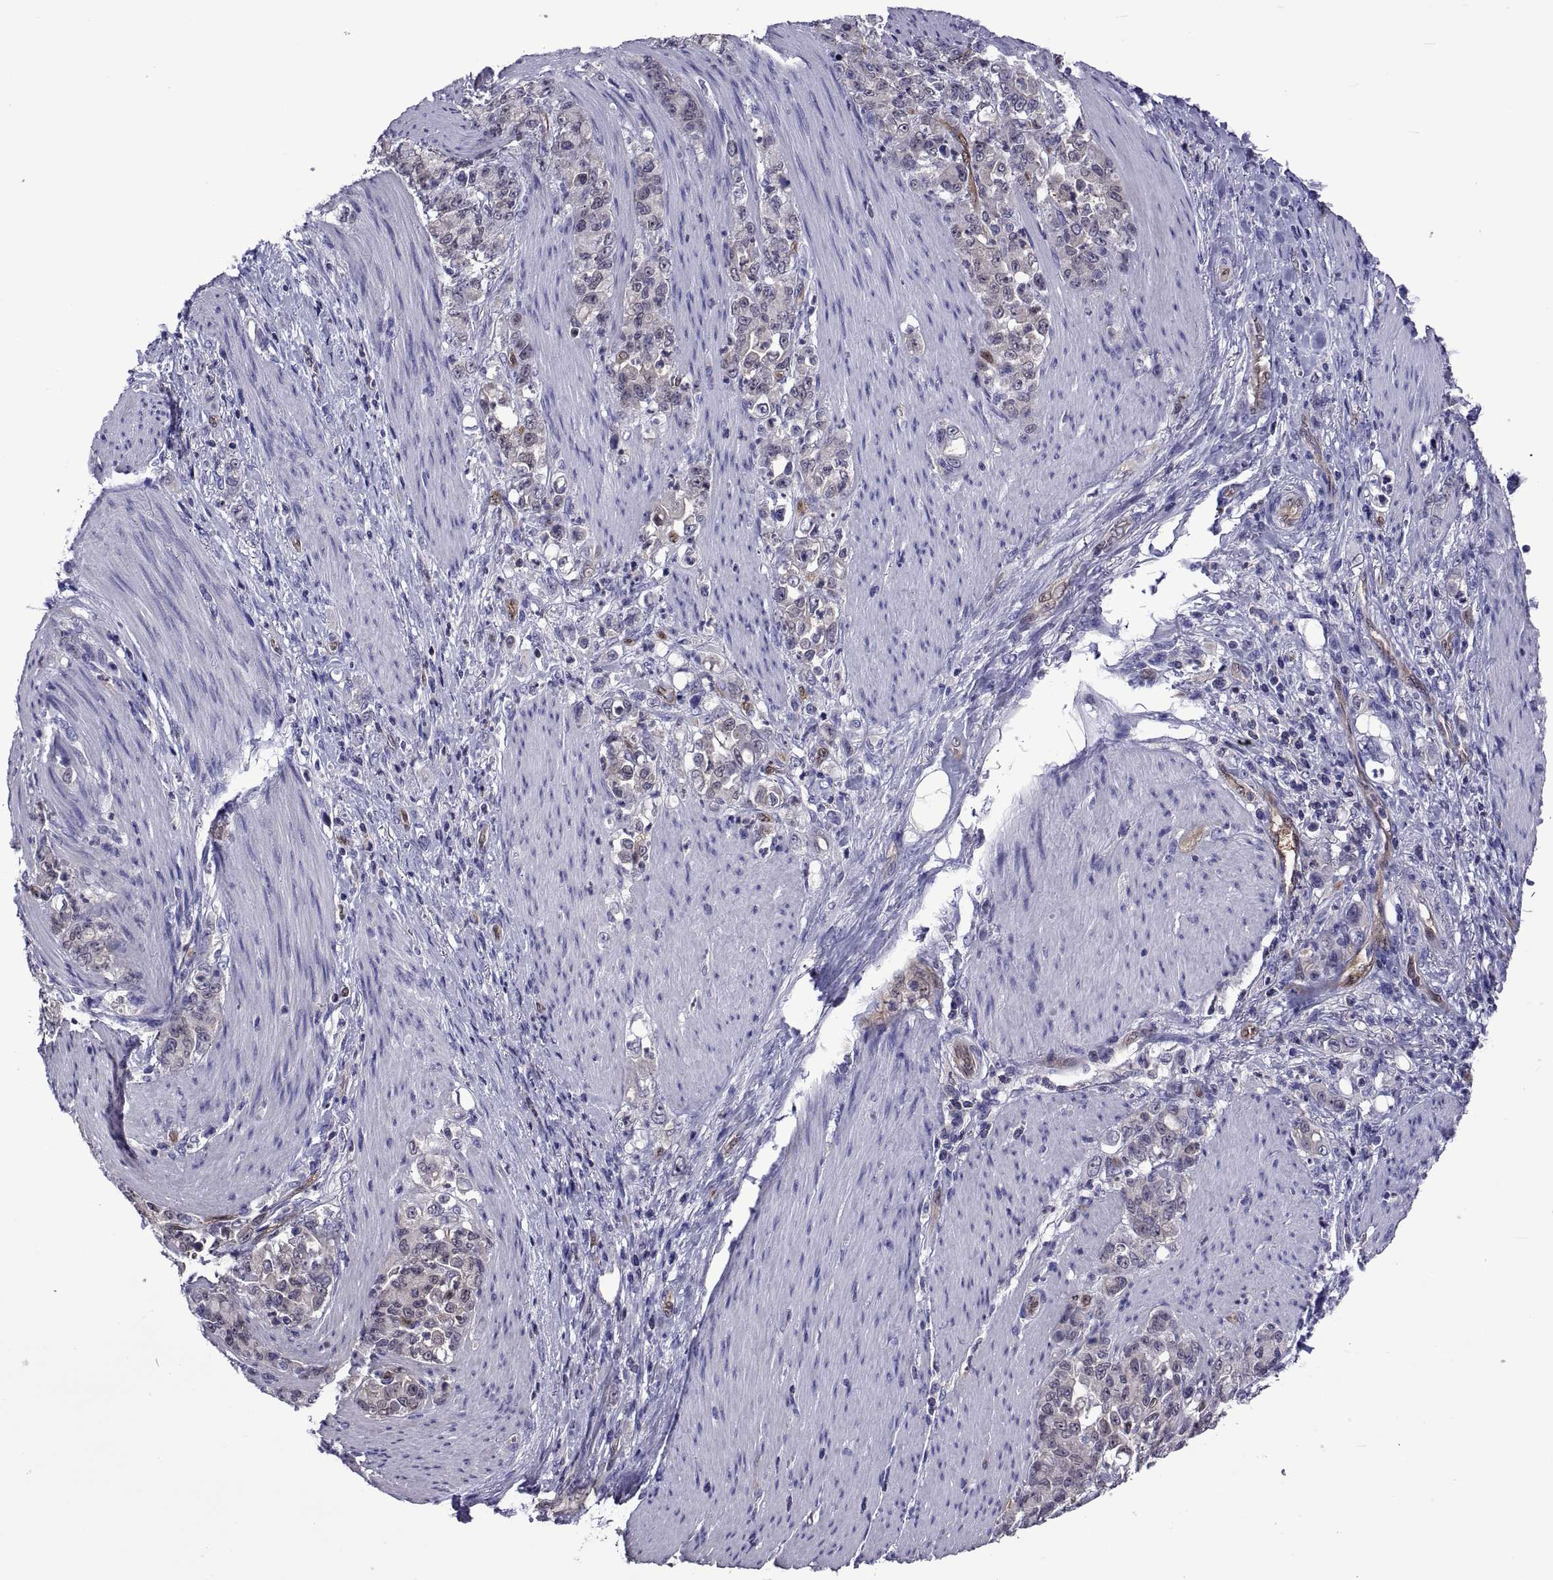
{"staining": {"intensity": "negative", "quantity": "none", "location": "none"}, "tissue": "stomach cancer", "cell_type": "Tumor cells", "image_type": "cancer", "snomed": [{"axis": "morphology", "description": "Adenocarcinoma, NOS"}, {"axis": "topography", "description": "Stomach"}], "caption": "Tumor cells are negative for protein expression in human stomach cancer (adenocarcinoma). The staining was performed using DAB to visualize the protein expression in brown, while the nuclei were stained in blue with hematoxylin (Magnification: 20x).", "gene": "LCN9", "patient": {"sex": "female", "age": 79}}